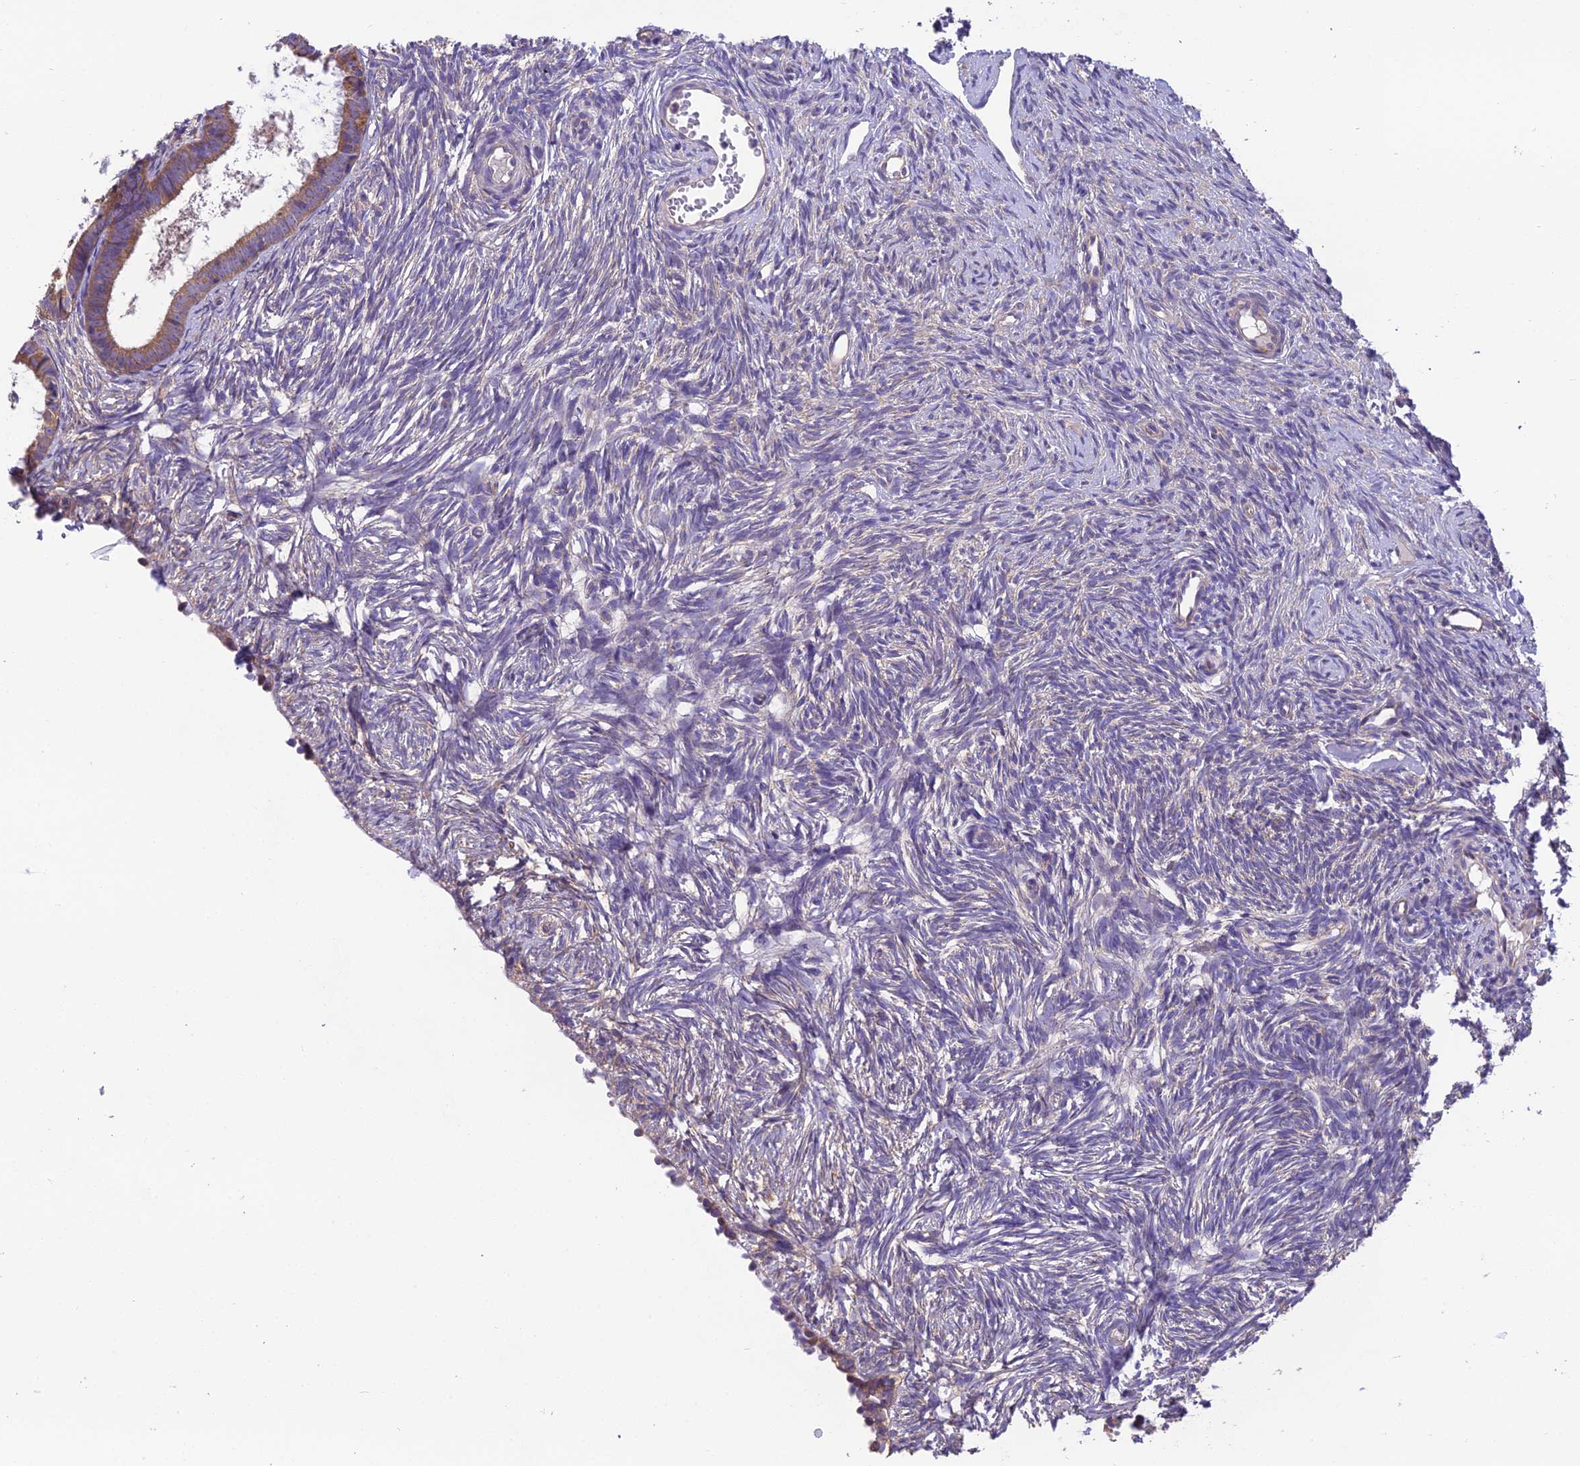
{"staining": {"intensity": "negative", "quantity": "none", "location": "none"}, "tissue": "ovary", "cell_type": "Ovarian stroma cells", "image_type": "normal", "snomed": [{"axis": "morphology", "description": "Normal tissue, NOS"}, {"axis": "topography", "description": "Ovary"}], "caption": "DAB immunohistochemical staining of benign human ovary displays no significant expression in ovarian stroma cells.", "gene": "BLOC1S4", "patient": {"sex": "female", "age": 51}}